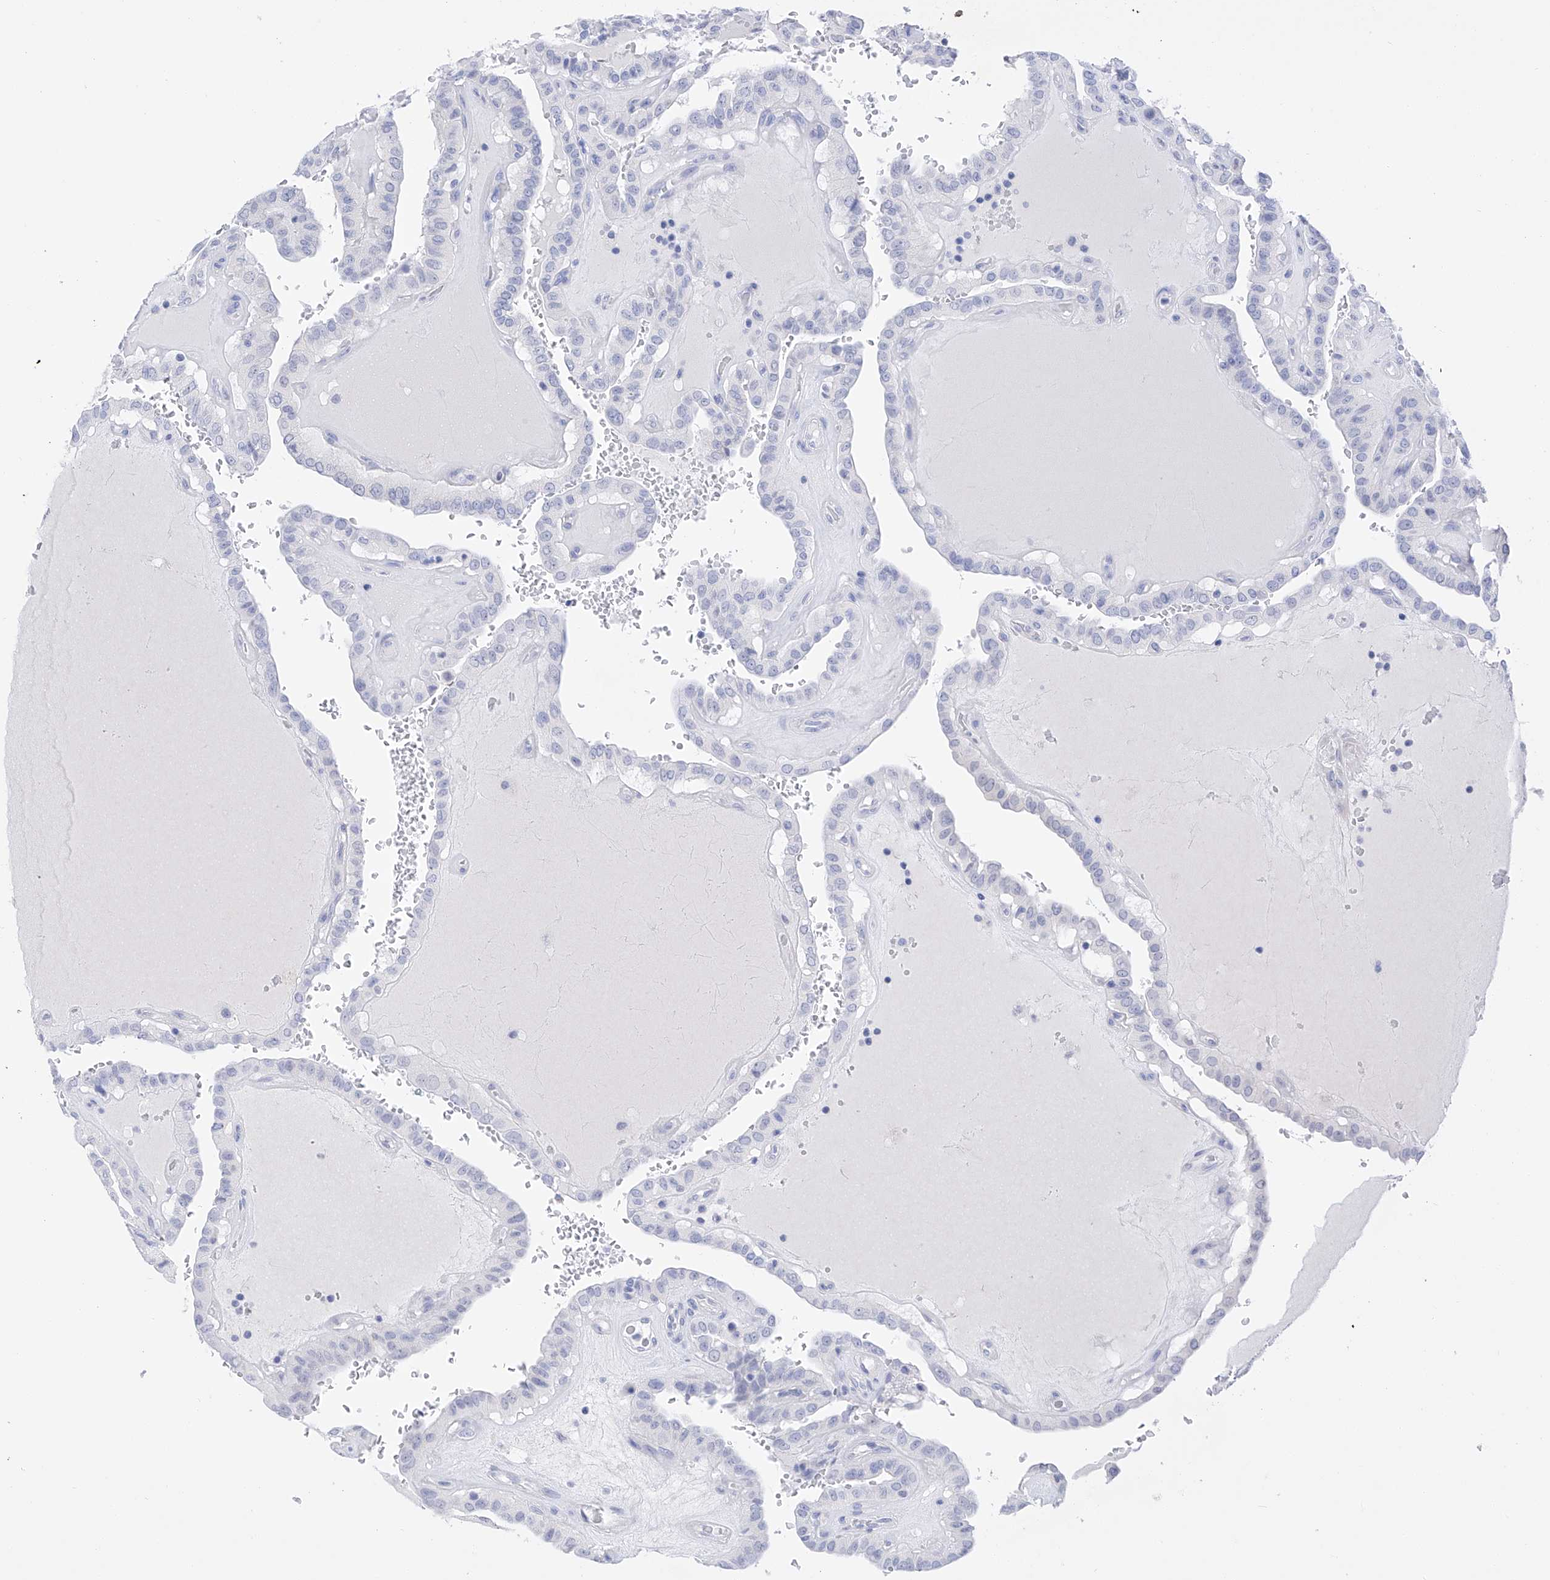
{"staining": {"intensity": "negative", "quantity": "none", "location": "none"}, "tissue": "thyroid cancer", "cell_type": "Tumor cells", "image_type": "cancer", "snomed": [{"axis": "morphology", "description": "Papillary adenocarcinoma, NOS"}, {"axis": "topography", "description": "Thyroid gland"}], "caption": "Immunohistochemistry micrograph of thyroid cancer (papillary adenocarcinoma) stained for a protein (brown), which reveals no staining in tumor cells.", "gene": "FLG", "patient": {"sex": "male", "age": 77}}